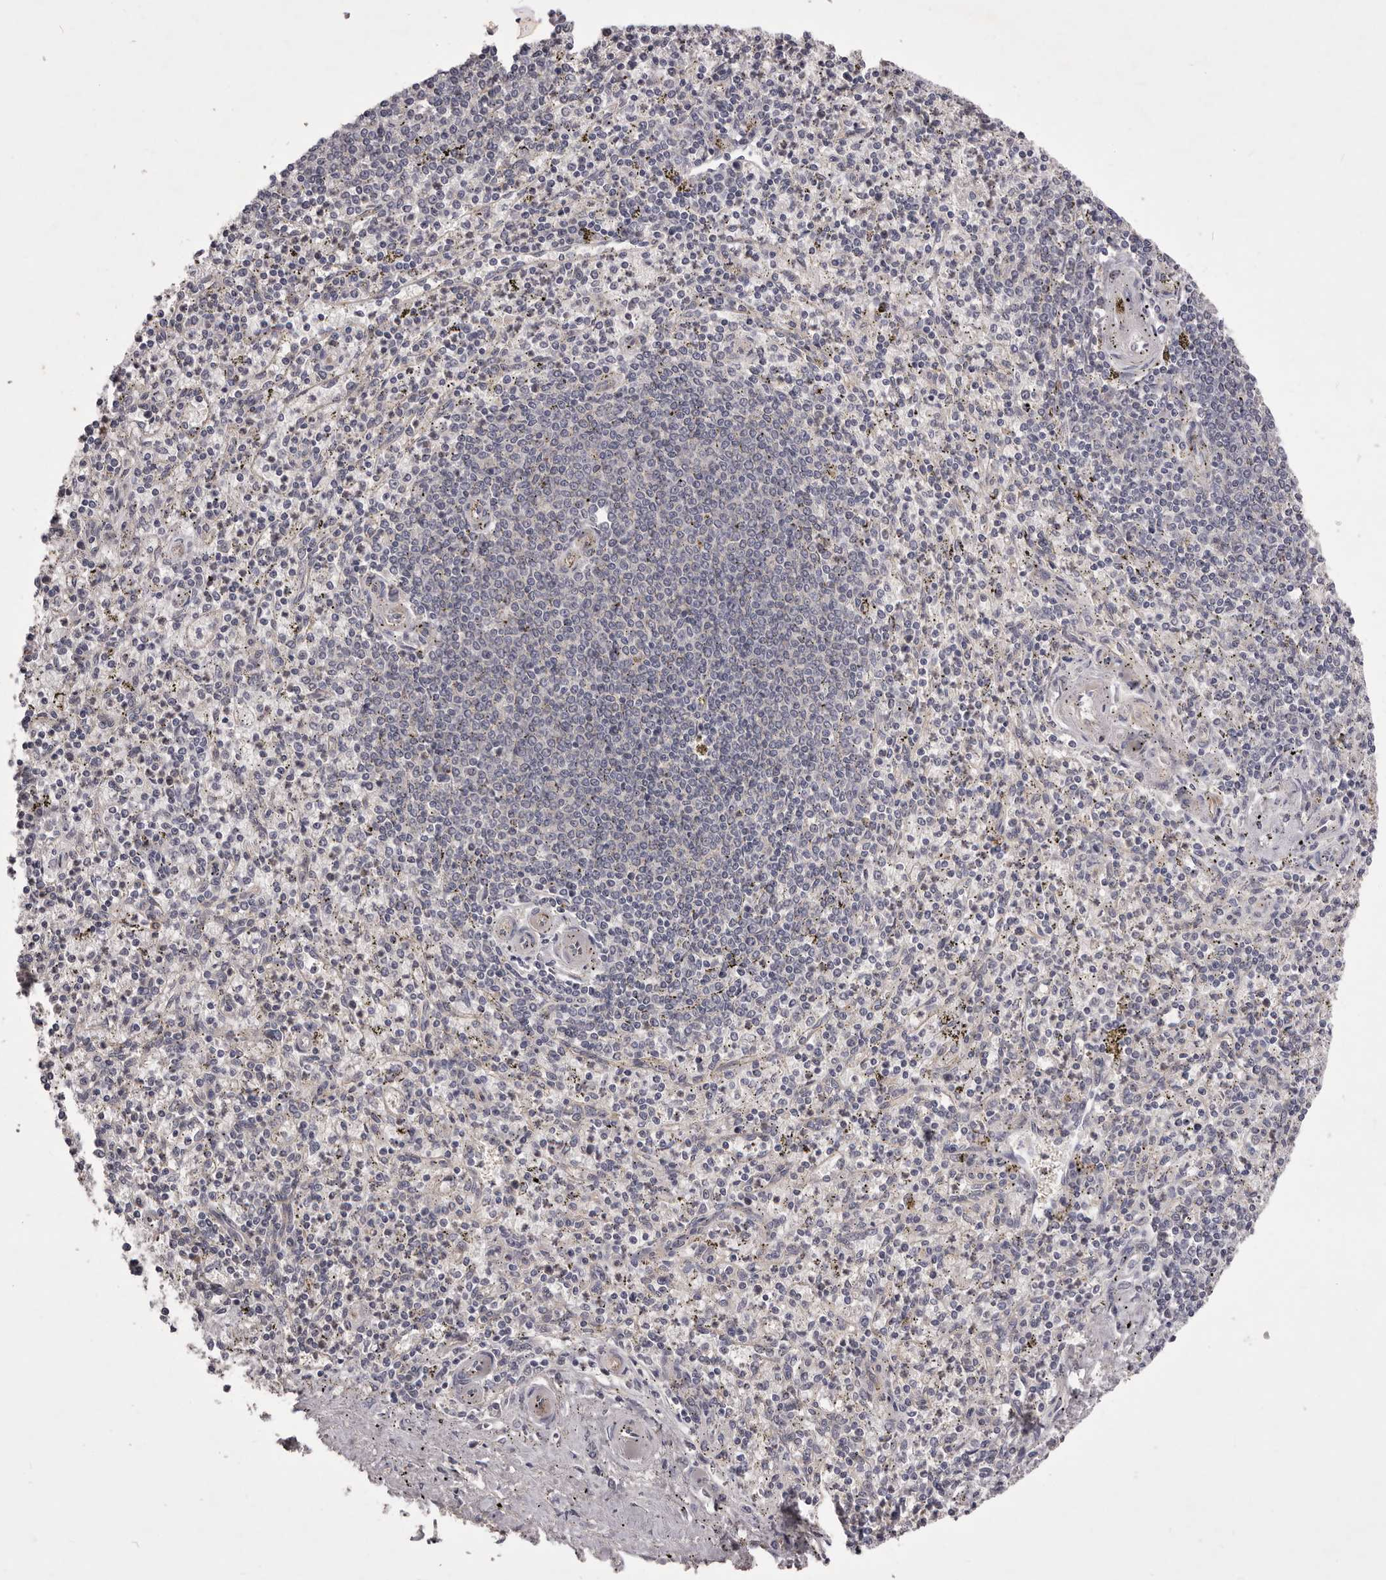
{"staining": {"intensity": "negative", "quantity": "none", "location": "none"}, "tissue": "spleen", "cell_type": "Cells in red pulp", "image_type": "normal", "snomed": [{"axis": "morphology", "description": "Normal tissue, NOS"}, {"axis": "topography", "description": "Spleen"}], "caption": "Spleen was stained to show a protein in brown. There is no significant expression in cells in red pulp. (DAB IHC with hematoxylin counter stain).", "gene": "PNRC1", "patient": {"sex": "male", "age": 72}}